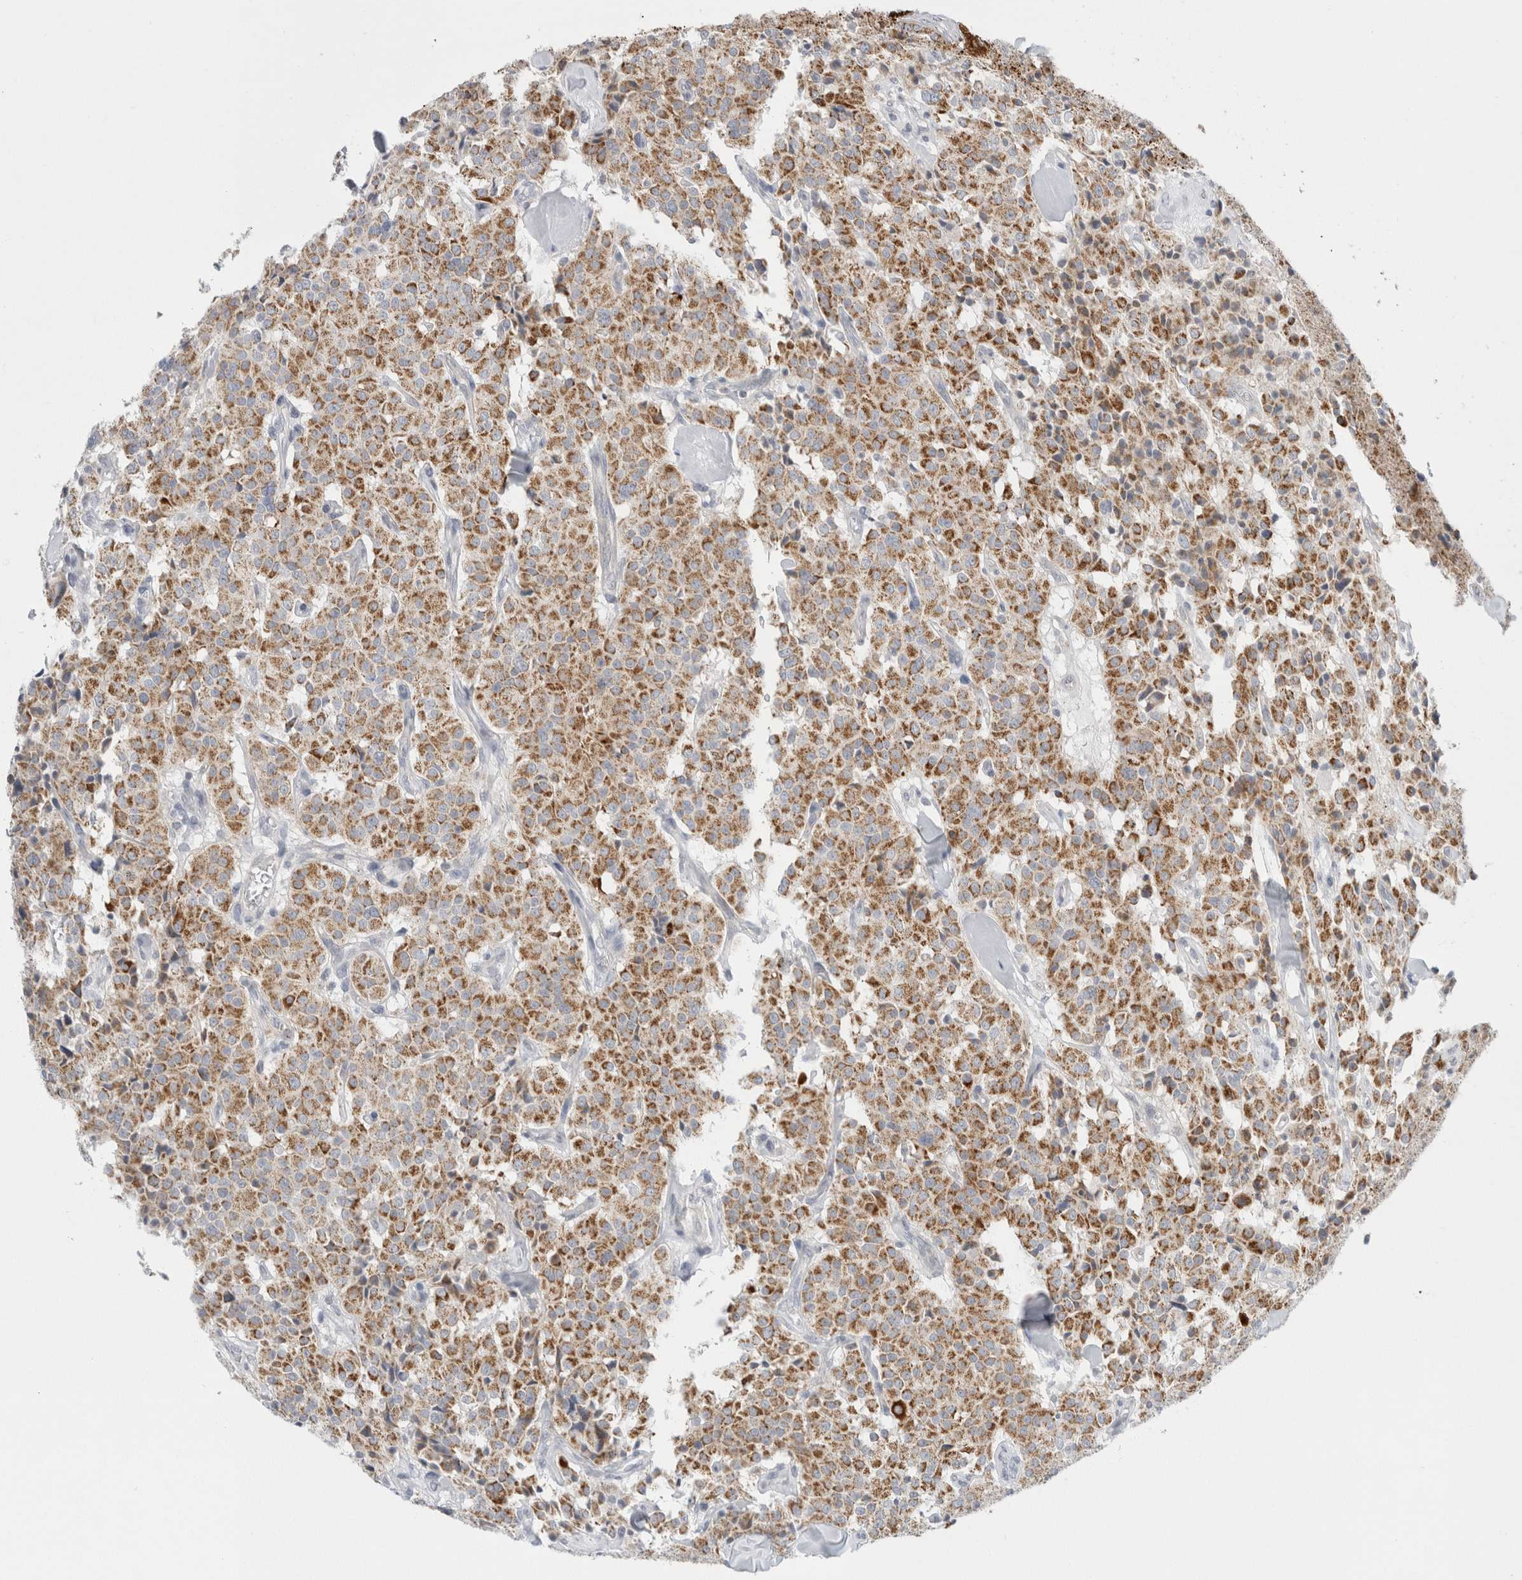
{"staining": {"intensity": "strong", "quantity": ">75%", "location": "cytoplasmic/membranous"}, "tissue": "carcinoid", "cell_type": "Tumor cells", "image_type": "cancer", "snomed": [{"axis": "morphology", "description": "Carcinoid, malignant, NOS"}, {"axis": "topography", "description": "Lung"}], "caption": "IHC (DAB (3,3'-diaminobenzidine)) staining of malignant carcinoid demonstrates strong cytoplasmic/membranous protein staining in approximately >75% of tumor cells.", "gene": "FAHD1", "patient": {"sex": "male", "age": 30}}